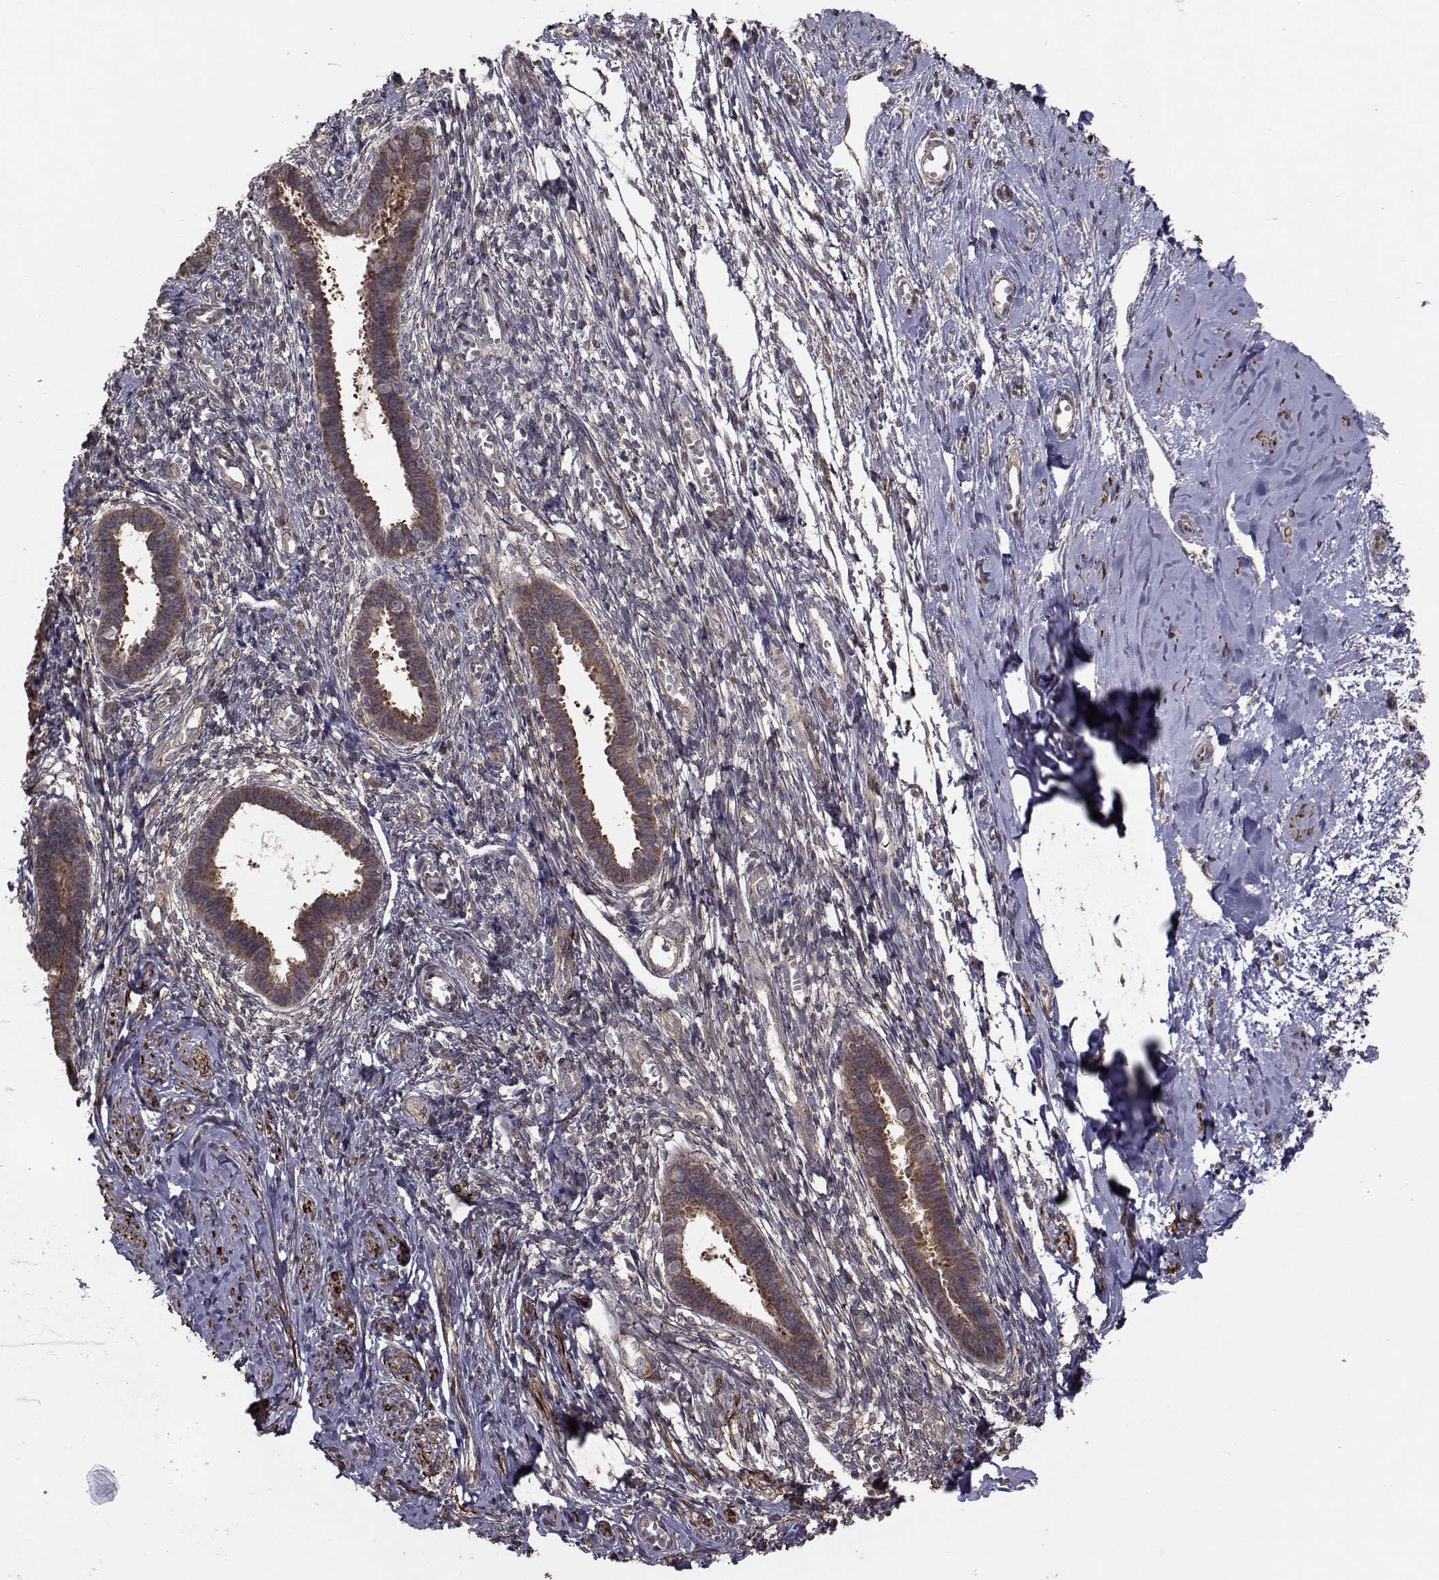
{"staining": {"intensity": "weak", "quantity": "25%-75%", "location": "cytoplasmic/membranous"}, "tissue": "endometrium", "cell_type": "Cells in endometrial stroma", "image_type": "normal", "snomed": [{"axis": "morphology", "description": "Normal tissue, NOS"}, {"axis": "topography", "description": "Cervix"}, {"axis": "topography", "description": "Endometrium"}], "caption": "High-power microscopy captured an immunohistochemistry micrograph of unremarkable endometrium, revealing weak cytoplasmic/membranous positivity in approximately 25%-75% of cells in endometrial stroma.", "gene": "TRIP10", "patient": {"sex": "female", "age": 37}}